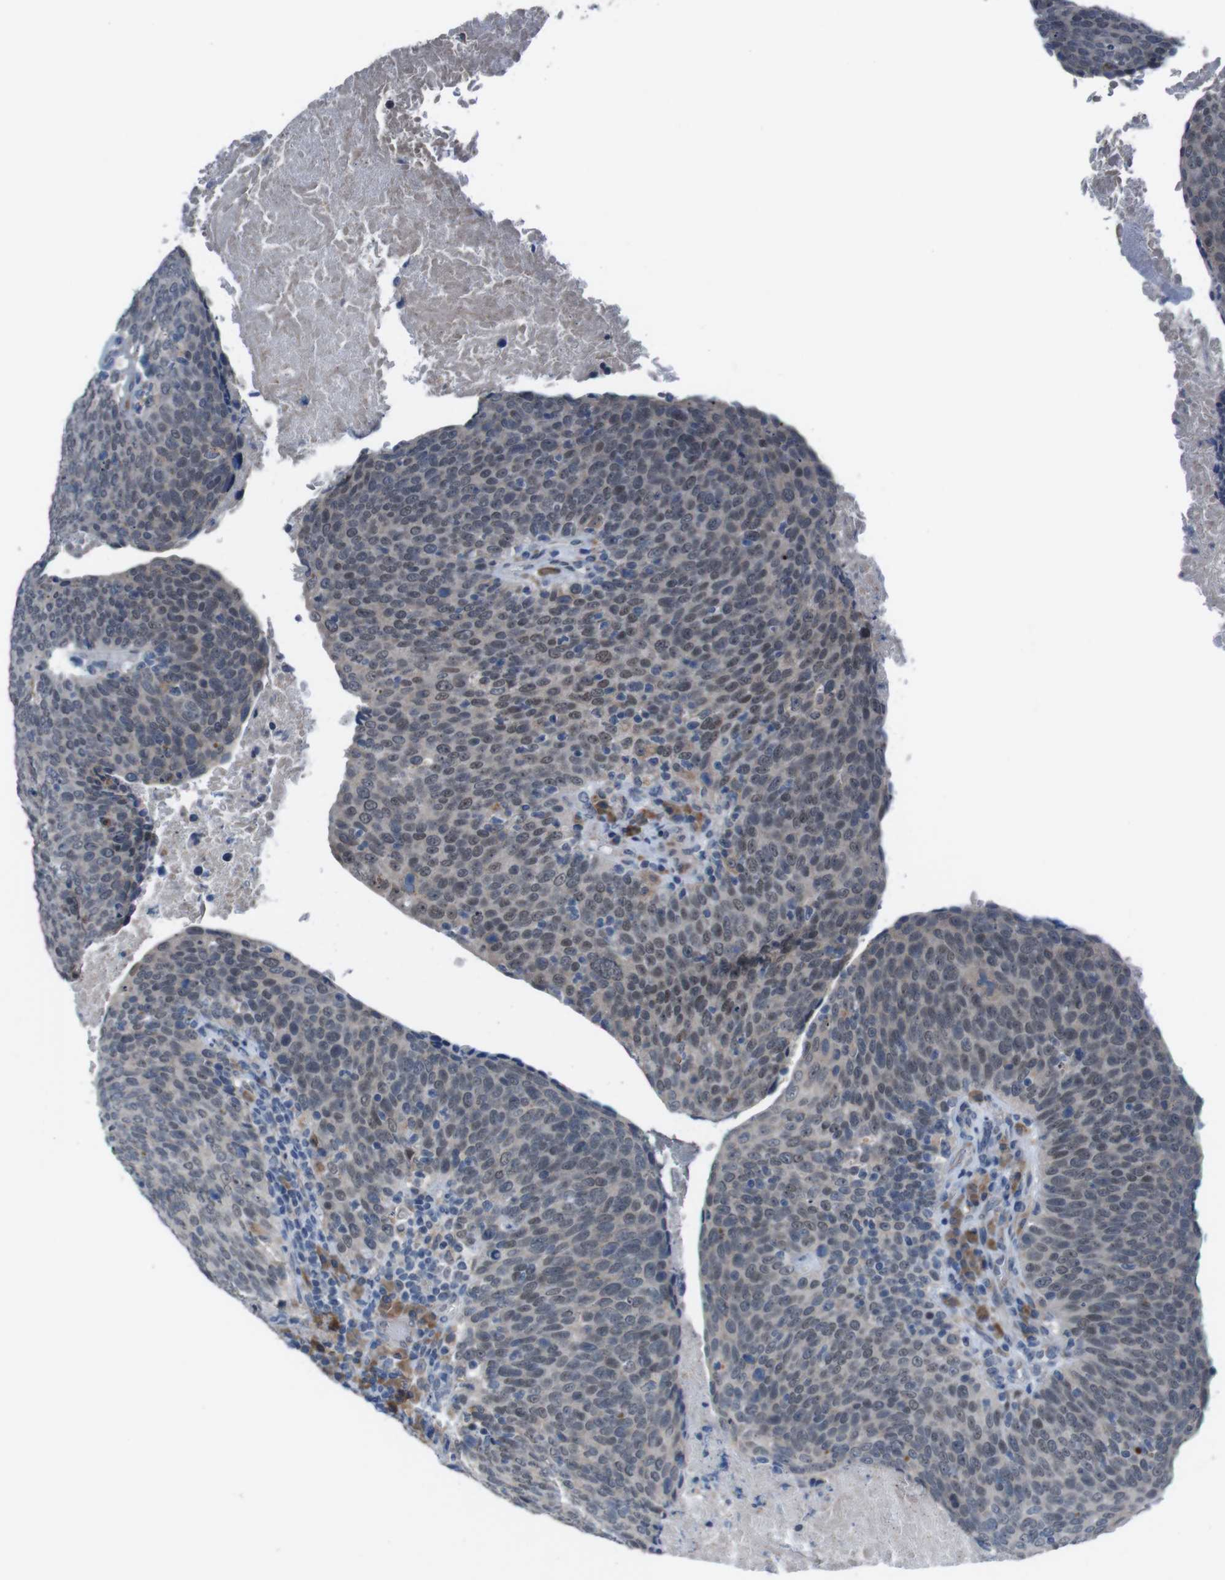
{"staining": {"intensity": "weak", "quantity": "<25%", "location": "cytoplasmic/membranous,nuclear"}, "tissue": "head and neck cancer", "cell_type": "Tumor cells", "image_type": "cancer", "snomed": [{"axis": "morphology", "description": "Squamous cell carcinoma, NOS"}, {"axis": "morphology", "description": "Squamous cell carcinoma, metastatic, NOS"}, {"axis": "topography", "description": "Lymph node"}, {"axis": "topography", "description": "Head-Neck"}], "caption": "The image exhibits no significant expression in tumor cells of head and neck cancer (metastatic squamous cell carcinoma).", "gene": "CDH22", "patient": {"sex": "male", "age": 62}}